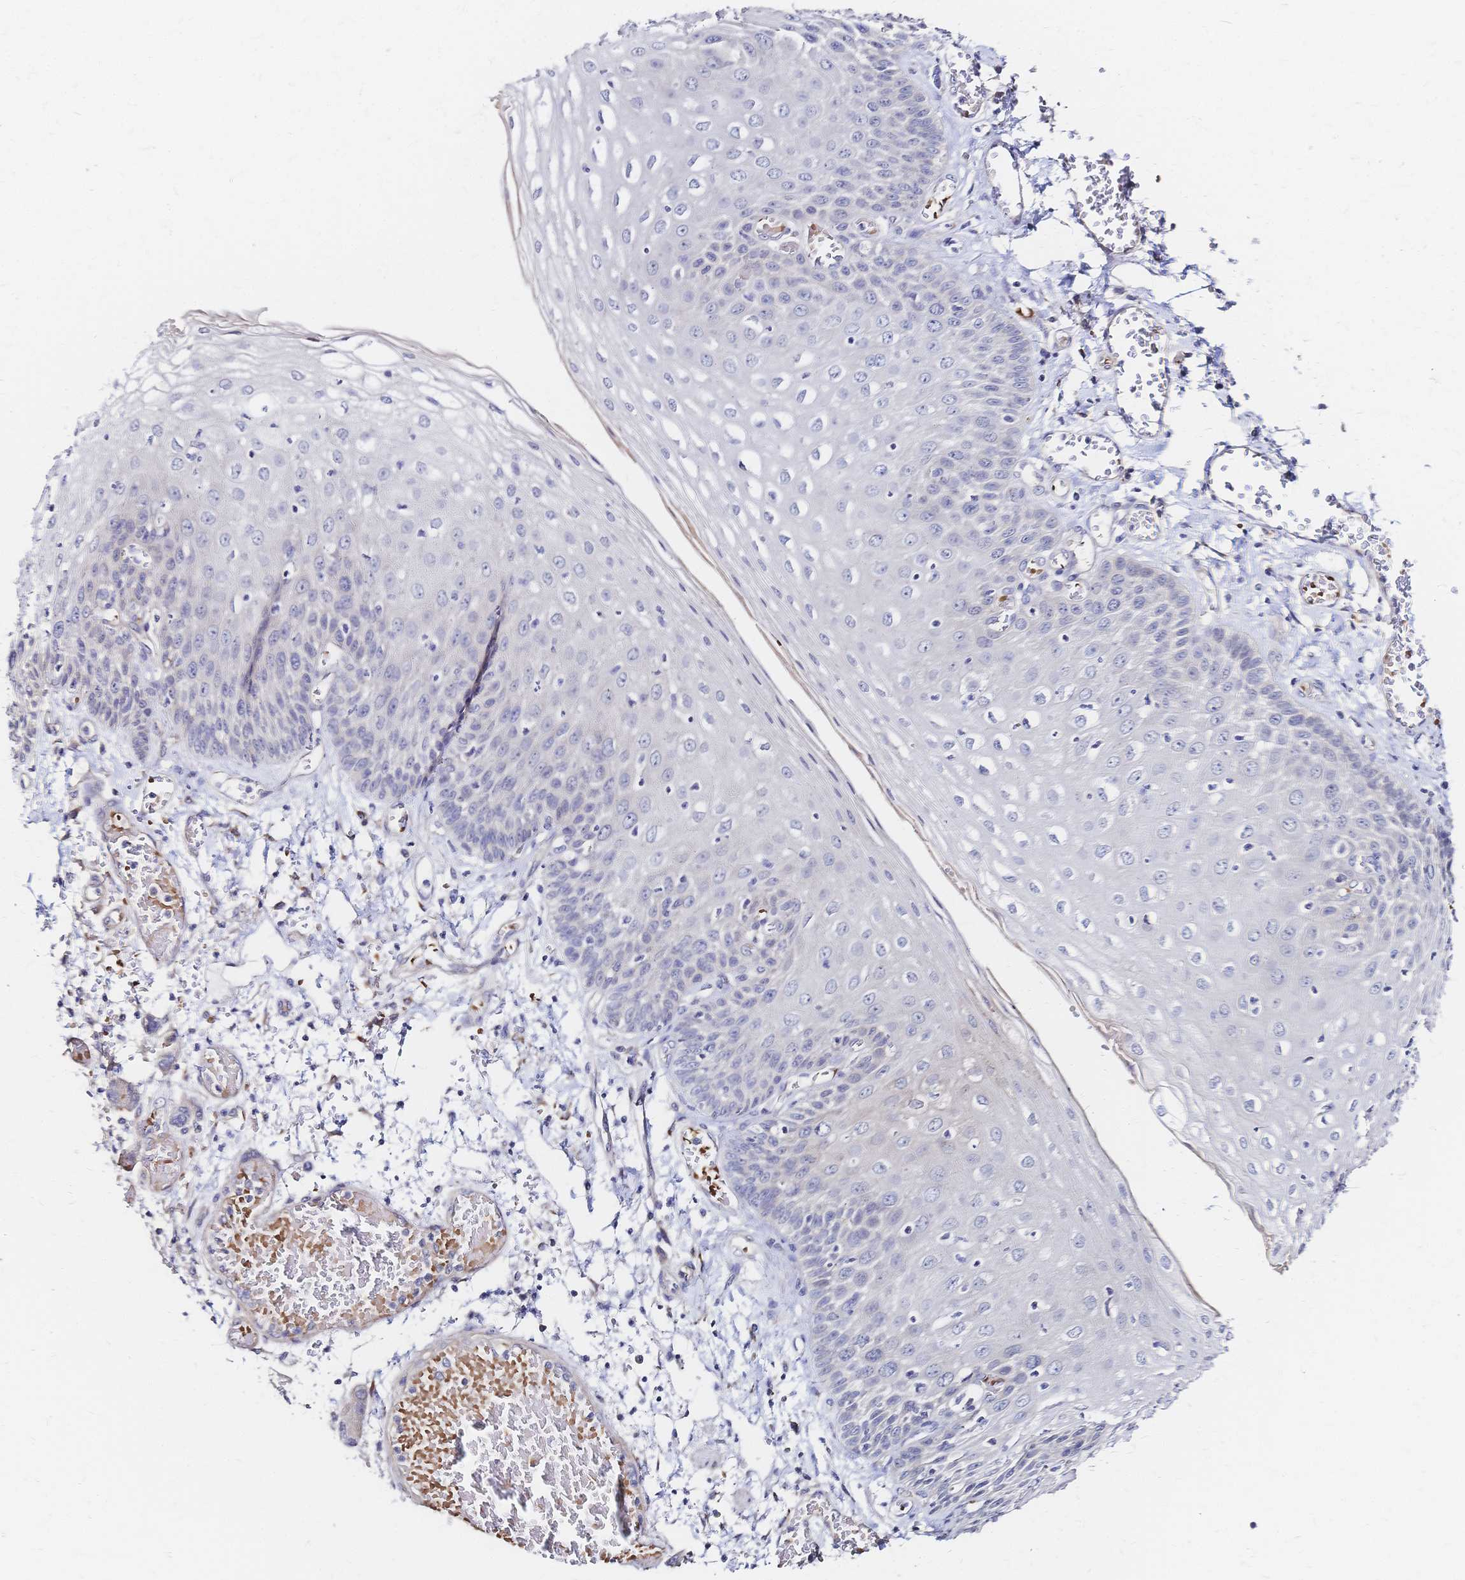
{"staining": {"intensity": "negative", "quantity": "none", "location": "none"}, "tissue": "esophagus", "cell_type": "Squamous epithelial cells", "image_type": "normal", "snomed": [{"axis": "morphology", "description": "Normal tissue, NOS"}, {"axis": "morphology", "description": "Adenocarcinoma, NOS"}, {"axis": "topography", "description": "Esophagus"}], "caption": "The histopathology image shows no staining of squamous epithelial cells in unremarkable esophagus.", "gene": "SLC5A1", "patient": {"sex": "male", "age": 81}}